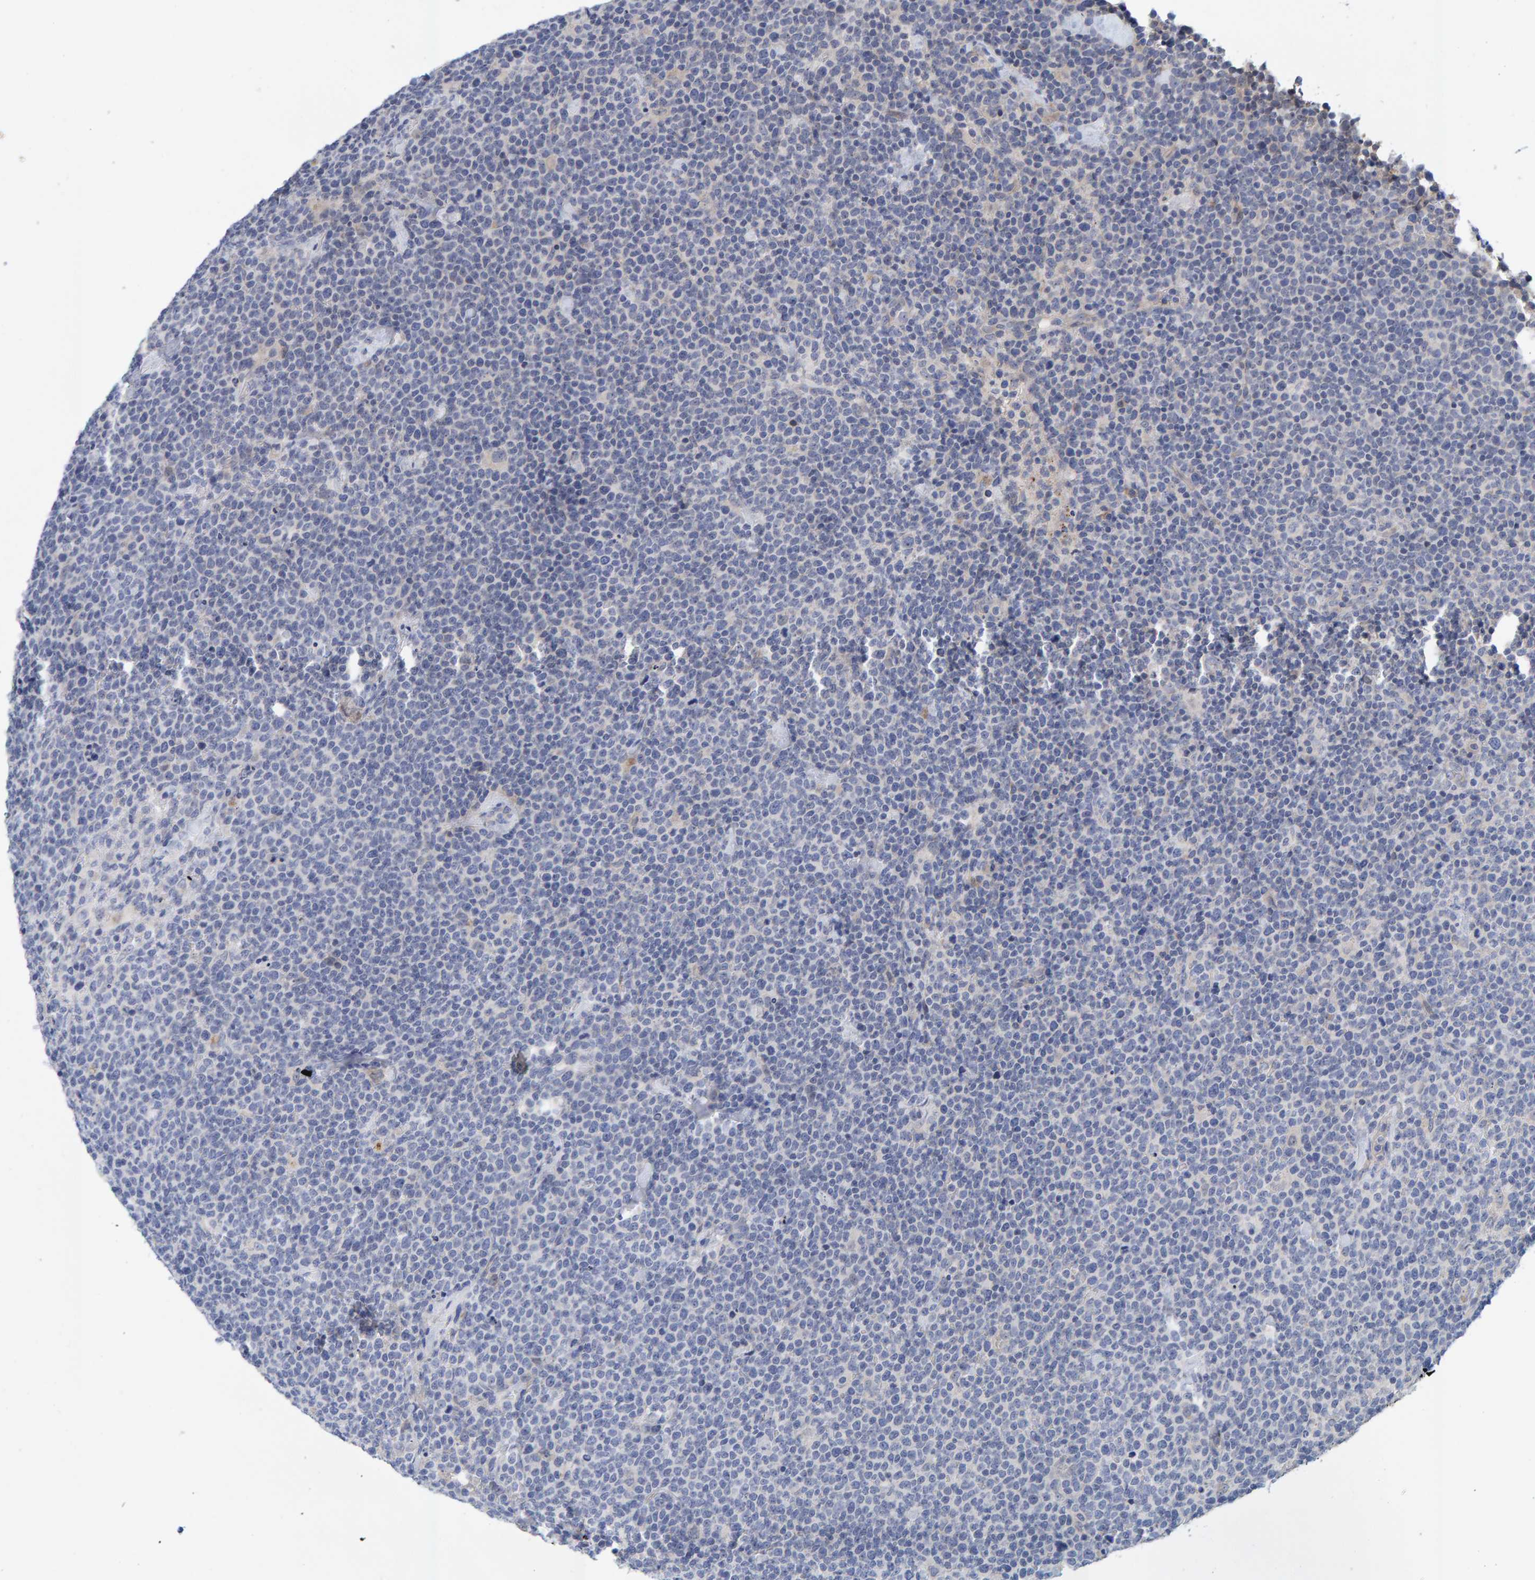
{"staining": {"intensity": "negative", "quantity": "none", "location": "none"}, "tissue": "lymphoma", "cell_type": "Tumor cells", "image_type": "cancer", "snomed": [{"axis": "morphology", "description": "Malignant lymphoma, non-Hodgkin's type, High grade"}, {"axis": "topography", "description": "Lymph node"}], "caption": "The IHC image has no significant positivity in tumor cells of high-grade malignant lymphoma, non-Hodgkin's type tissue. (Immunohistochemistry (ihc), brightfield microscopy, high magnification).", "gene": "ZNF77", "patient": {"sex": "male", "age": 61}}